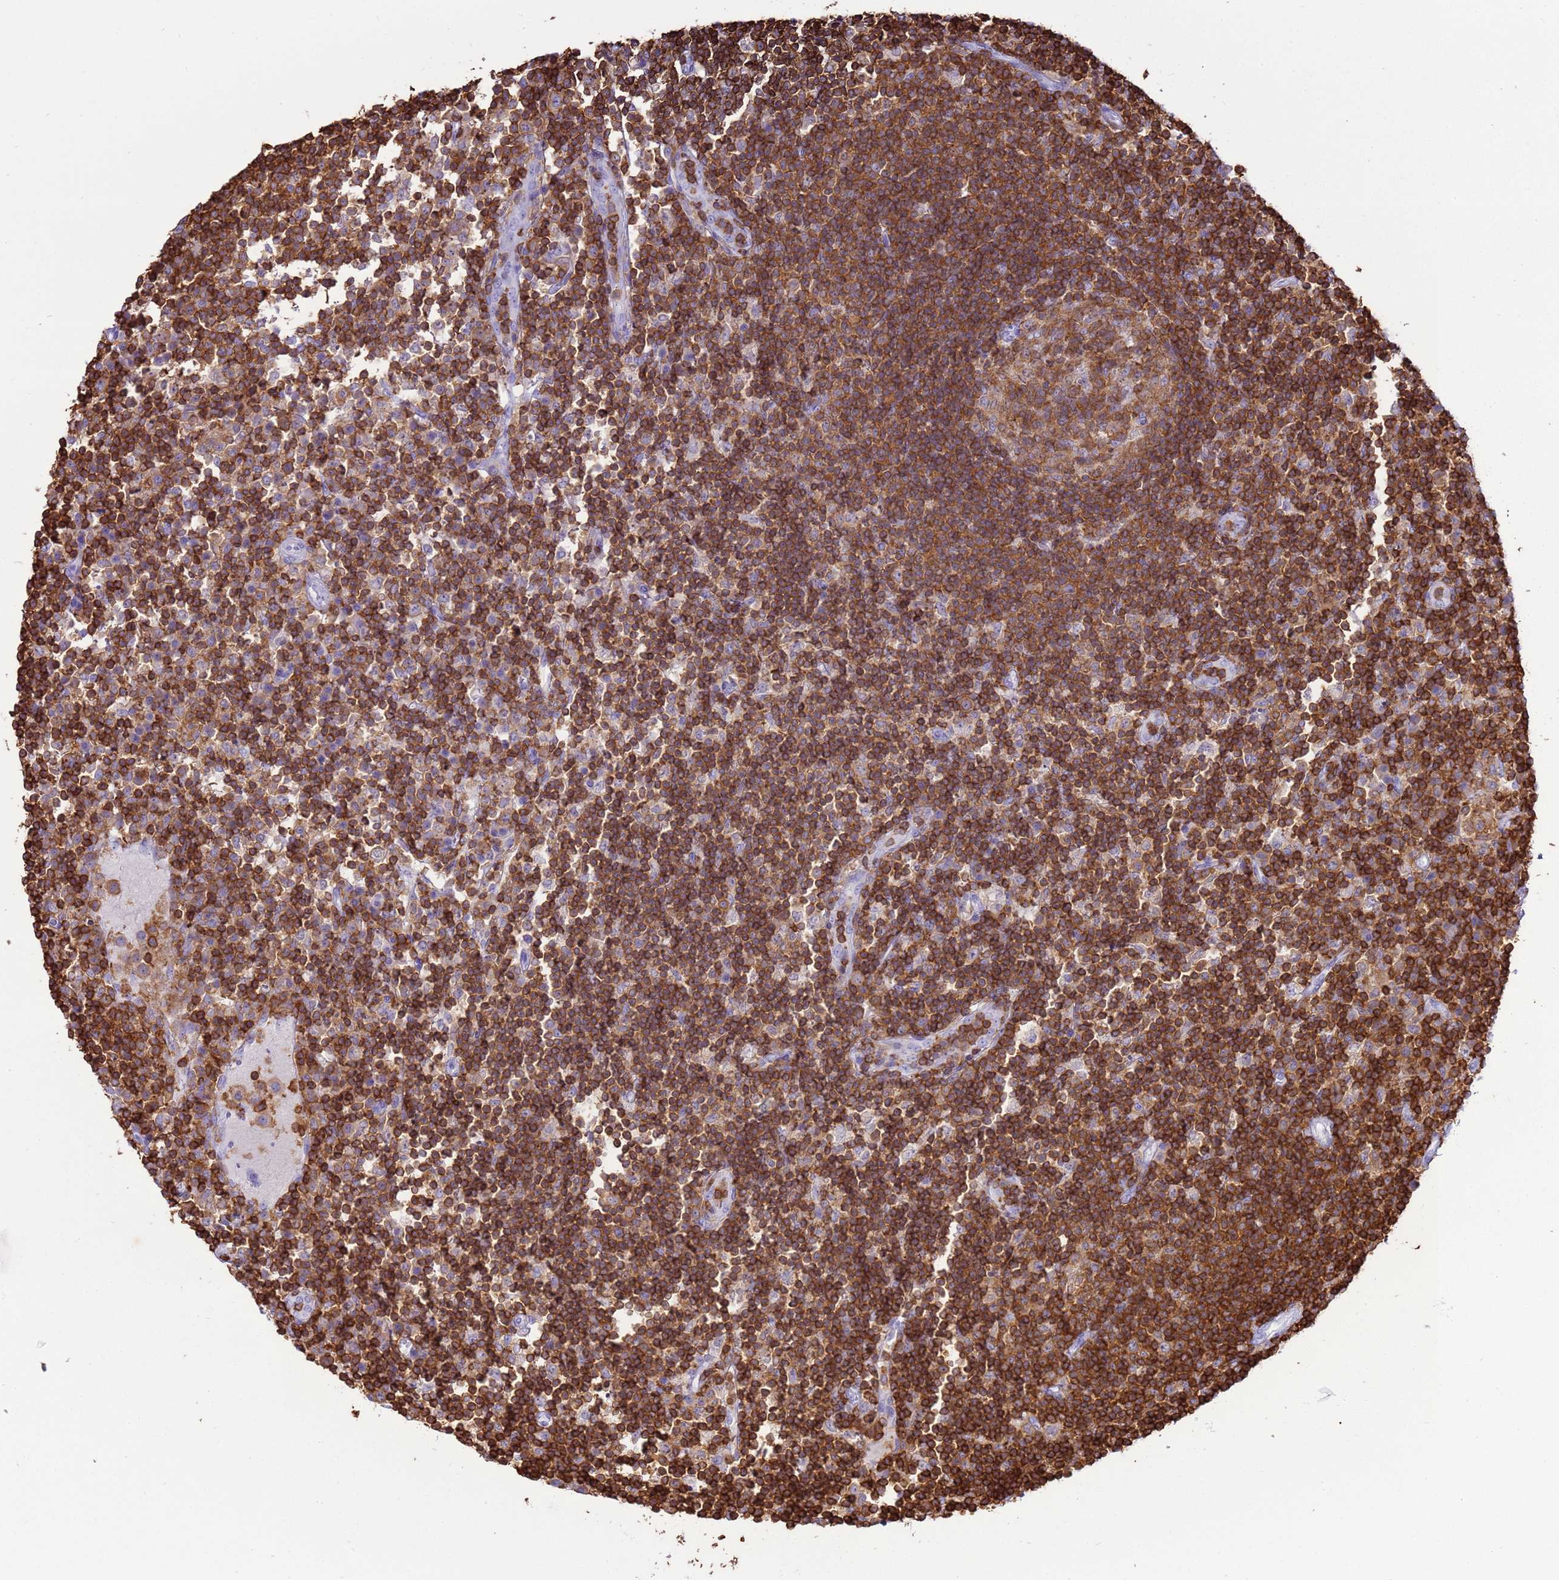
{"staining": {"intensity": "moderate", "quantity": ">75%", "location": "cytoplasmic/membranous"}, "tissue": "lymph node", "cell_type": "Germinal center cells", "image_type": "normal", "snomed": [{"axis": "morphology", "description": "Normal tissue, NOS"}, {"axis": "topography", "description": "Lymph node"}], "caption": "Lymph node stained for a protein reveals moderate cytoplasmic/membranous positivity in germinal center cells. The staining is performed using DAB brown chromogen to label protein expression. The nuclei are counter-stained blue using hematoxylin.", "gene": "IRF5", "patient": {"sex": "female", "age": 53}}